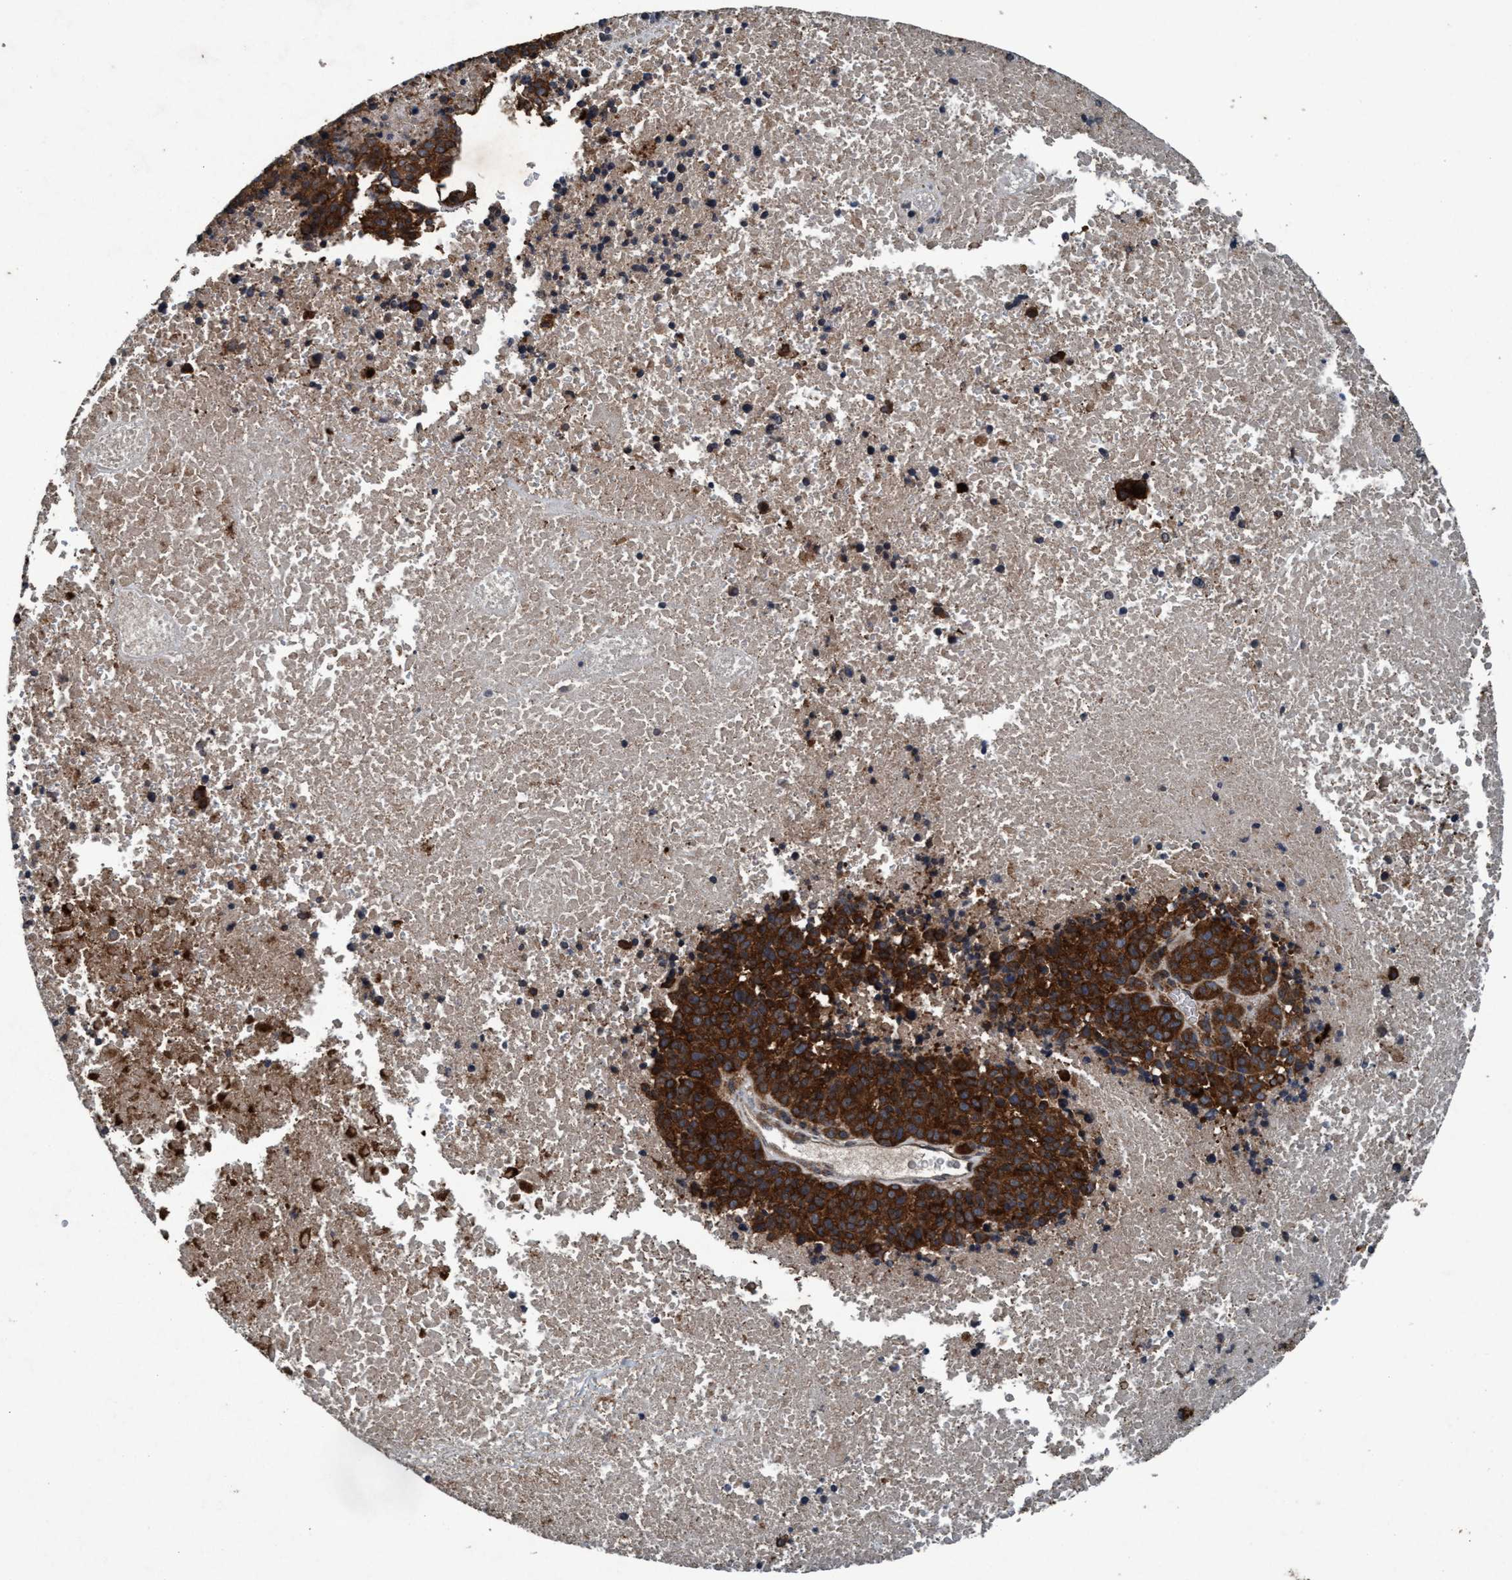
{"staining": {"intensity": "strong", "quantity": ">75%", "location": "cytoplasmic/membranous"}, "tissue": "melanoma", "cell_type": "Tumor cells", "image_type": "cancer", "snomed": [{"axis": "morphology", "description": "Malignant melanoma, Metastatic site"}, {"axis": "topography", "description": "Cerebral cortex"}], "caption": "A brown stain highlights strong cytoplasmic/membranous positivity of a protein in human melanoma tumor cells.", "gene": "AKT1S1", "patient": {"sex": "female", "age": 52}}